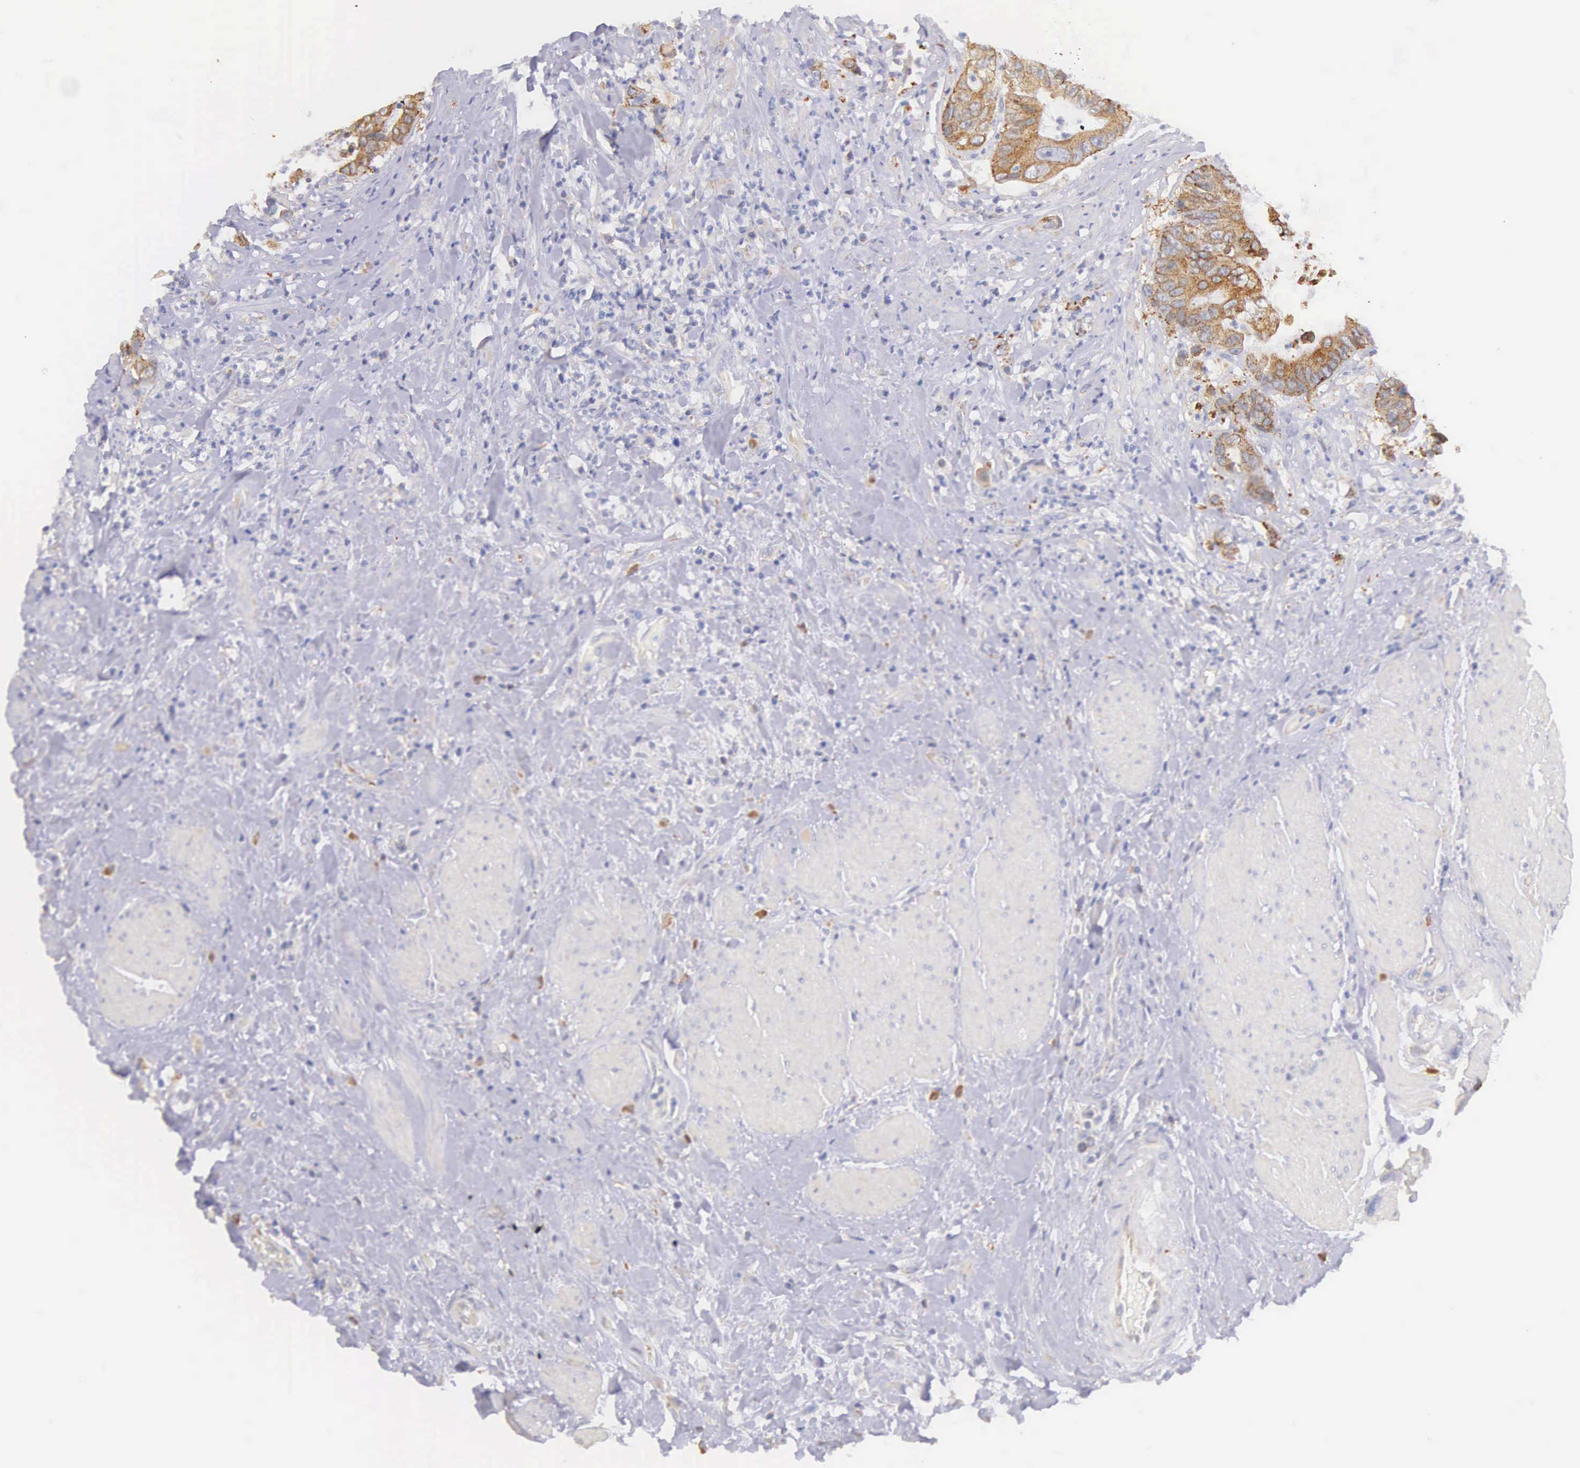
{"staining": {"intensity": "moderate", "quantity": ">75%", "location": "cytoplasmic/membranous"}, "tissue": "colorectal cancer", "cell_type": "Tumor cells", "image_type": "cancer", "snomed": [{"axis": "morphology", "description": "Adenocarcinoma, NOS"}, {"axis": "topography", "description": "Rectum"}], "caption": "This is an image of immunohistochemistry (IHC) staining of colorectal cancer, which shows moderate staining in the cytoplasmic/membranous of tumor cells.", "gene": "NSDHL", "patient": {"sex": "female", "age": 65}}